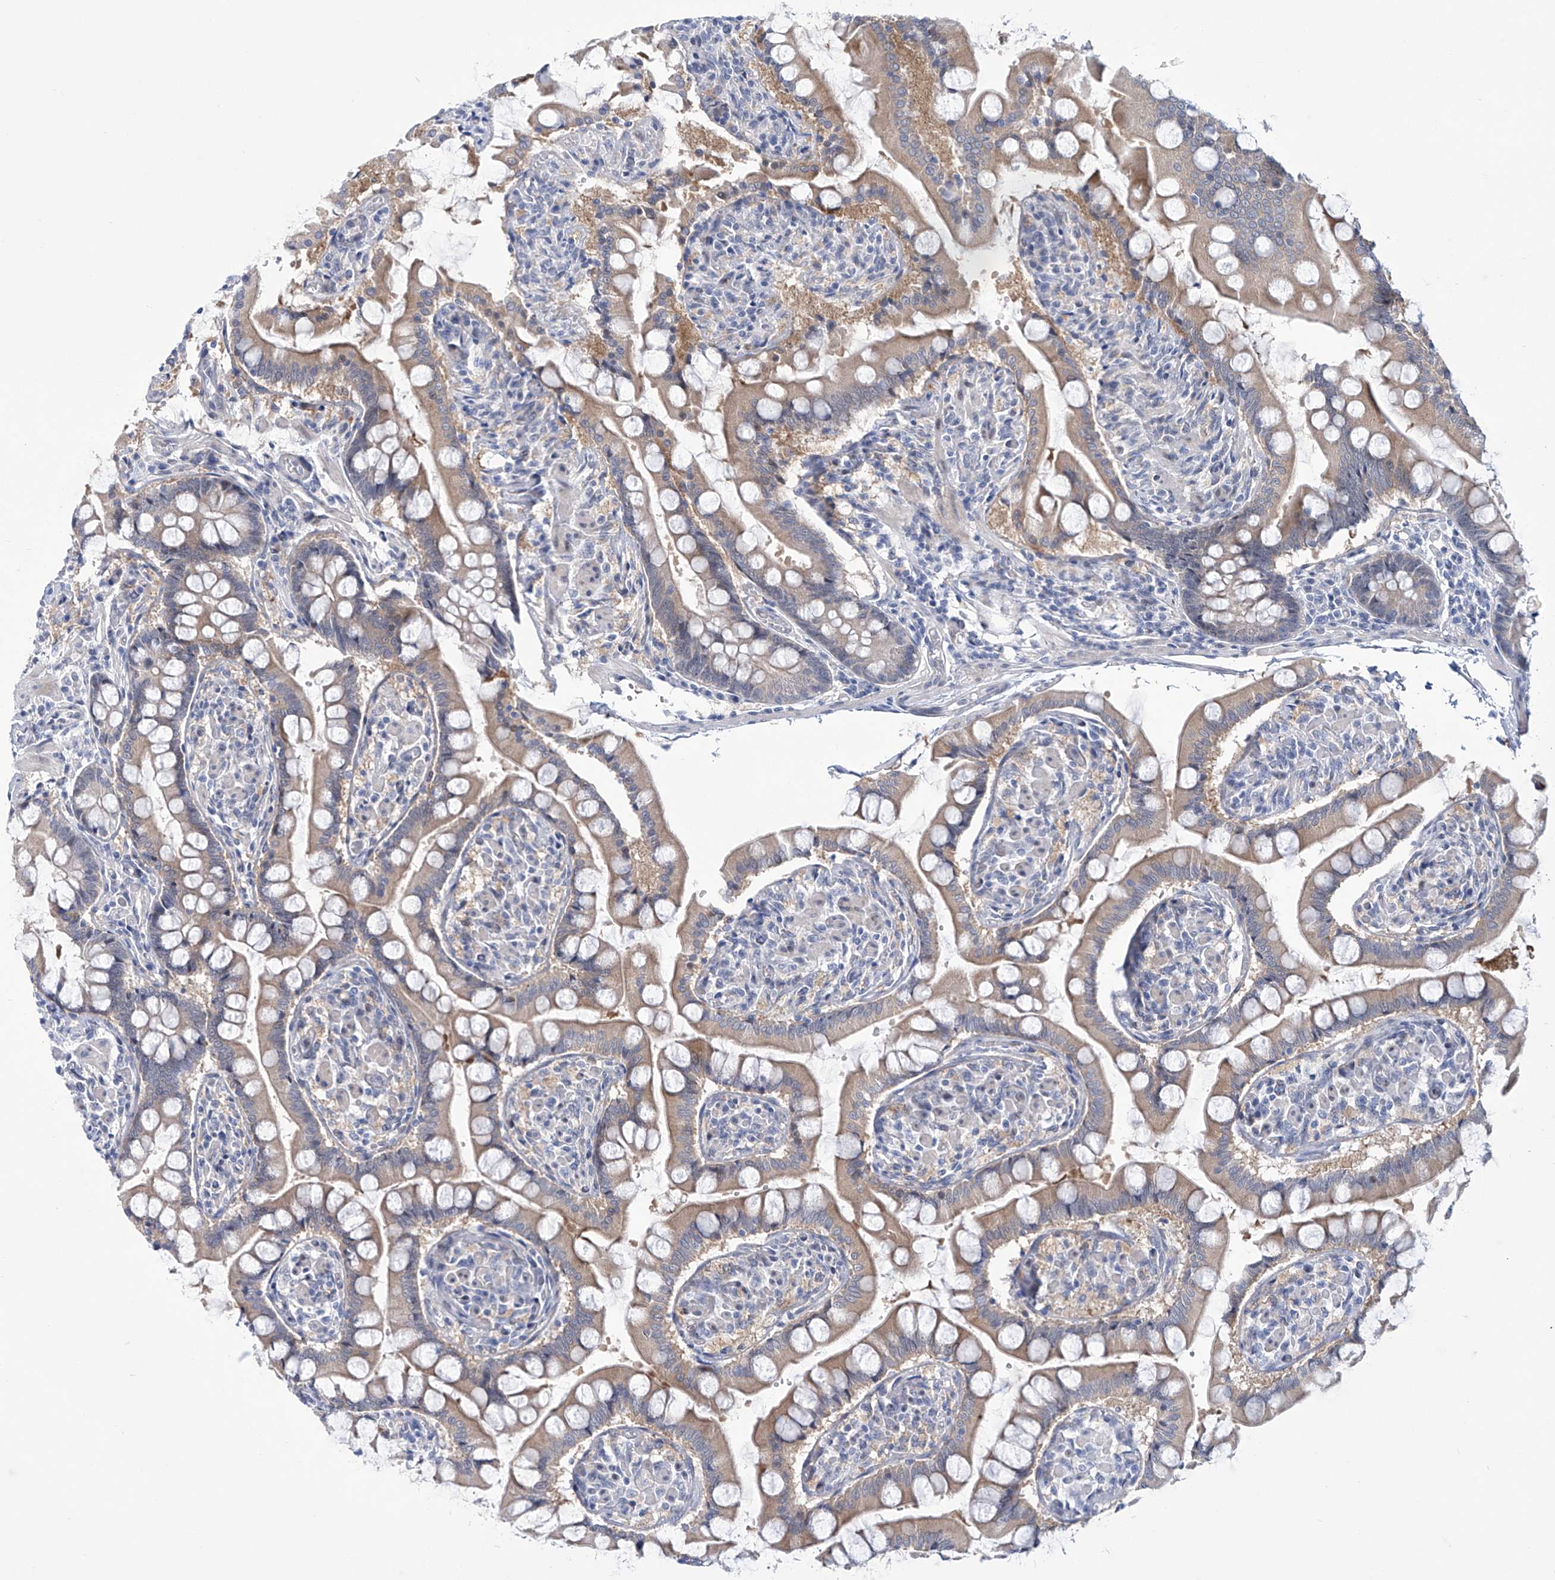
{"staining": {"intensity": "moderate", "quantity": "25%-75%", "location": "cytoplasmic/membranous"}, "tissue": "small intestine", "cell_type": "Glandular cells", "image_type": "normal", "snomed": [{"axis": "morphology", "description": "Normal tissue, NOS"}, {"axis": "topography", "description": "Small intestine"}], "caption": "About 25%-75% of glandular cells in benign small intestine display moderate cytoplasmic/membranous protein expression as visualized by brown immunohistochemical staining.", "gene": "TRIM60", "patient": {"sex": "male", "age": 41}}